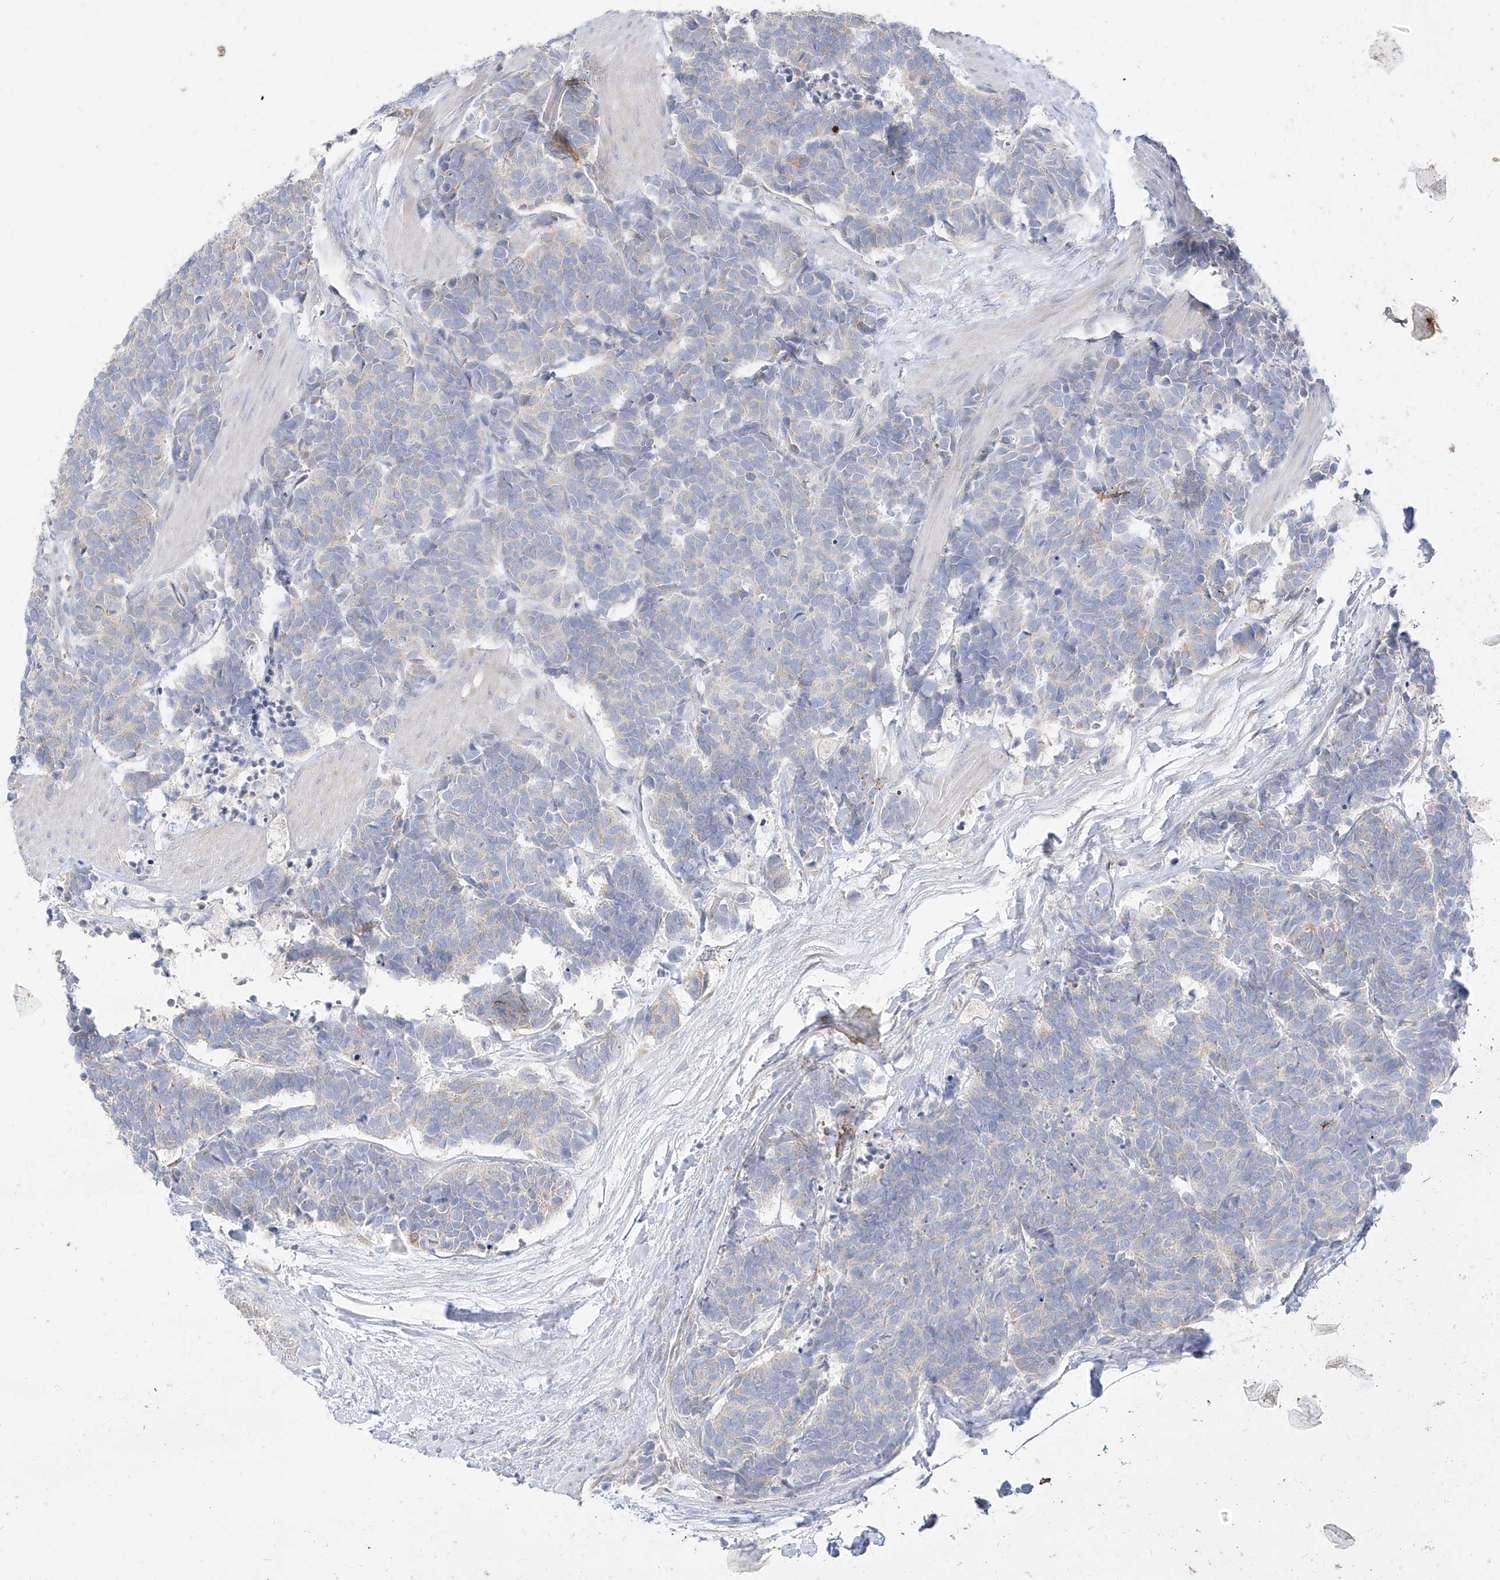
{"staining": {"intensity": "negative", "quantity": "none", "location": "none"}, "tissue": "carcinoid", "cell_type": "Tumor cells", "image_type": "cancer", "snomed": [{"axis": "morphology", "description": "Carcinoma, NOS"}, {"axis": "morphology", "description": "Carcinoid, malignant, NOS"}, {"axis": "topography", "description": "Urinary bladder"}], "caption": "A histopathology image of human carcinoid is negative for staining in tumor cells.", "gene": "RASA2", "patient": {"sex": "male", "age": 57}}